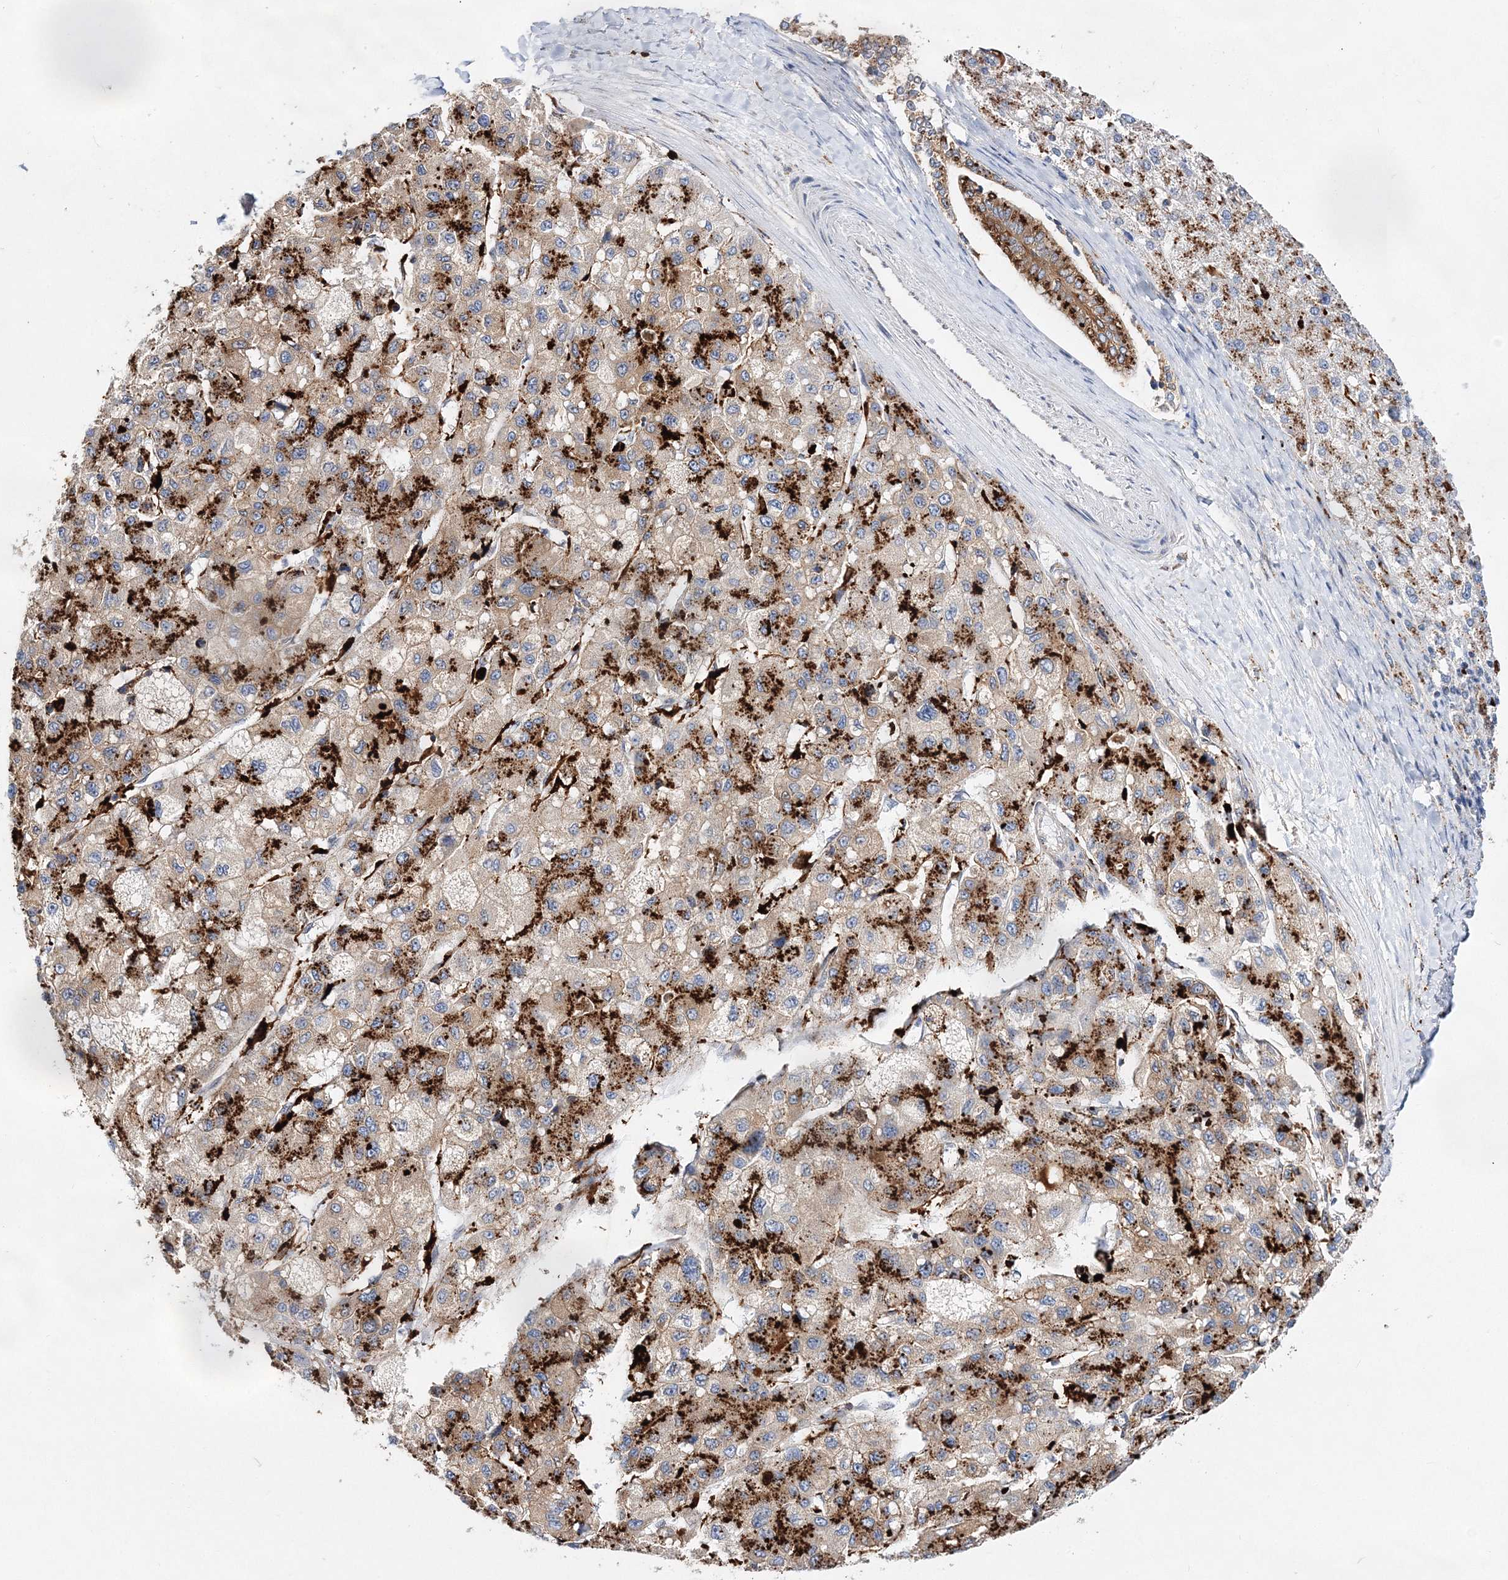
{"staining": {"intensity": "strong", "quantity": ">75%", "location": "cytoplasmic/membranous"}, "tissue": "liver cancer", "cell_type": "Tumor cells", "image_type": "cancer", "snomed": [{"axis": "morphology", "description": "Carcinoma, Hepatocellular, NOS"}, {"axis": "topography", "description": "Liver"}], "caption": "A micrograph of human hepatocellular carcinoma (liver) stained for a protein displays strong cytoplasmic/membranous brown staining in tumor cells.", "gene": "C3orf38", "patient": {"sex": "male", "age": 80}}